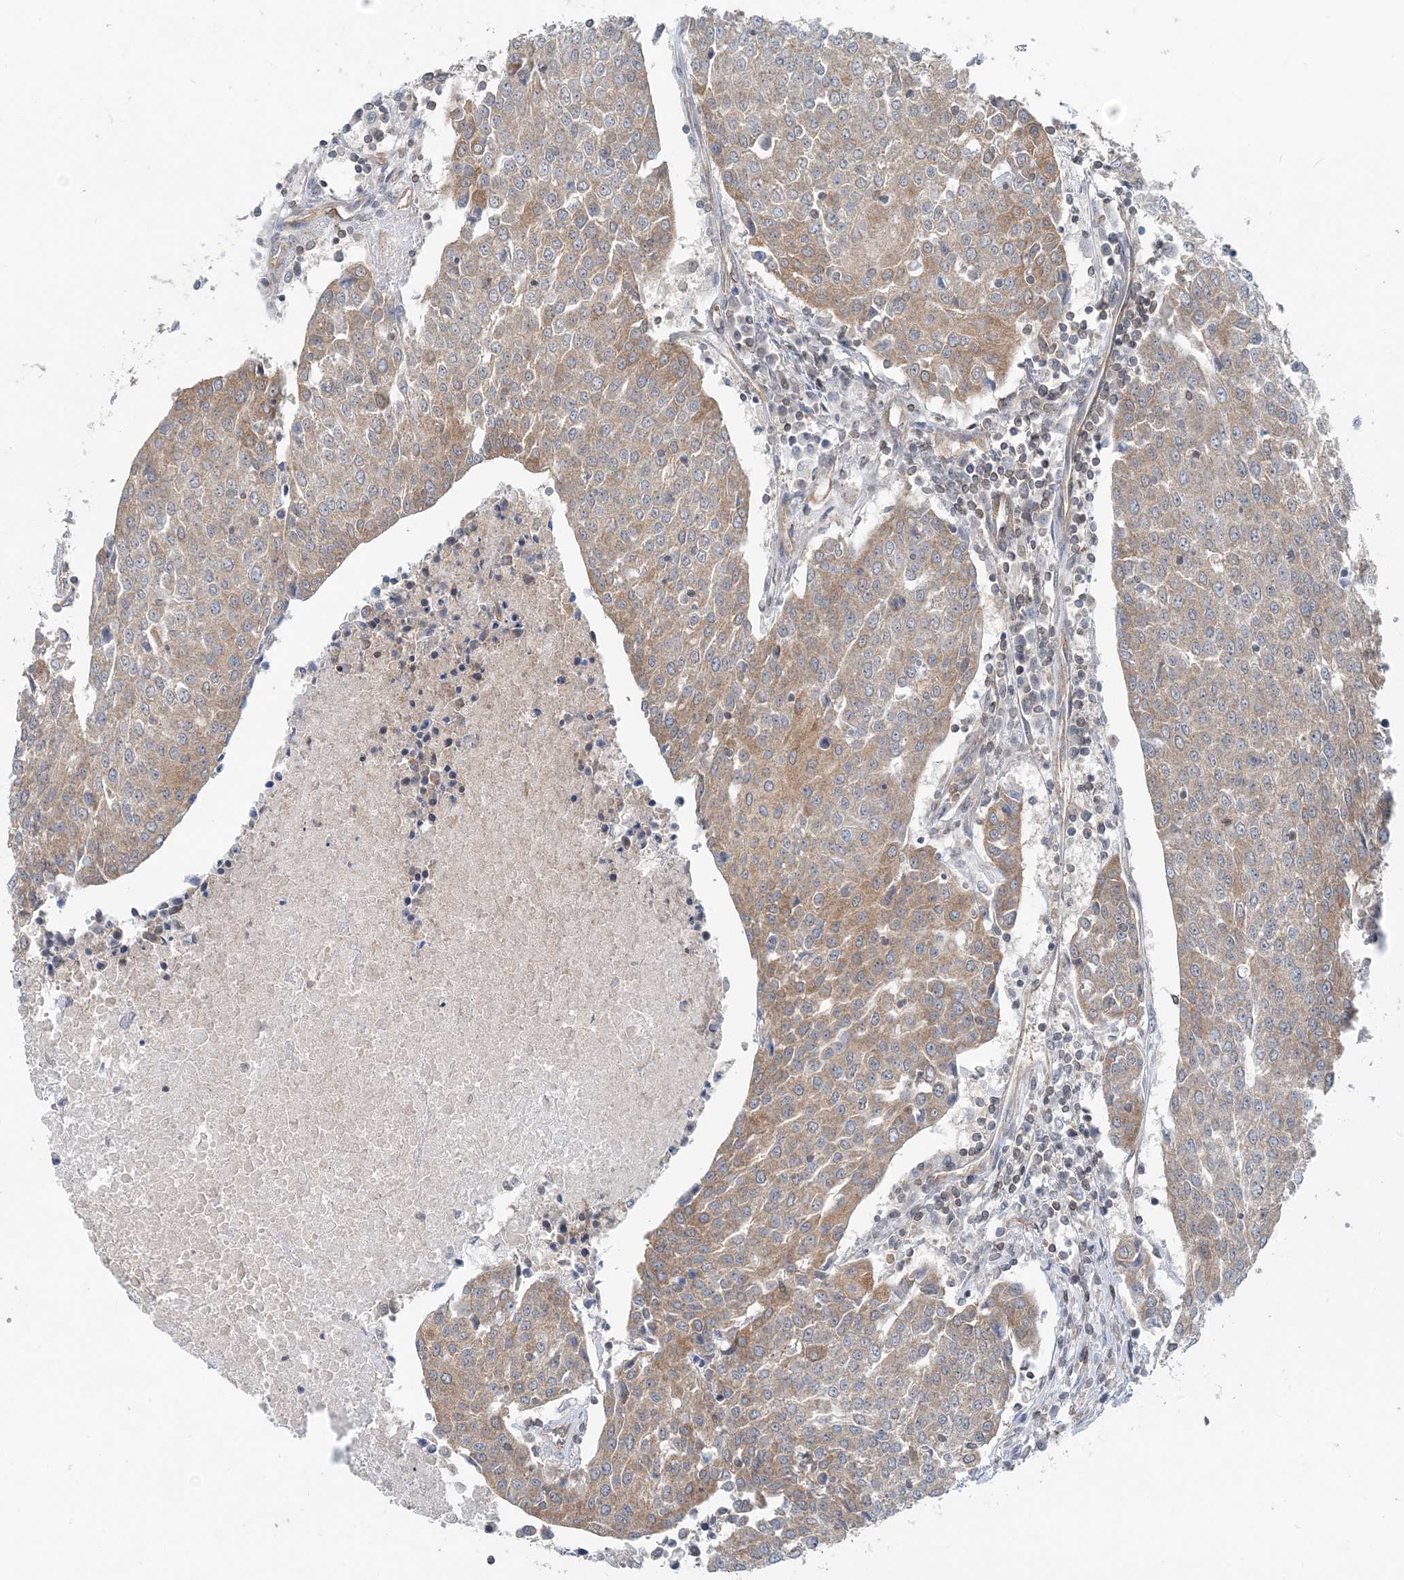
{"staining": {"intensity": "moderate", "quantity": ">75%", "location": "cytoplasmic/membranous"}, "tissue": "urothelial cancer", "cell_type": "Tumor cells", "image_type": "cancer", "snomed": [{"axis": "morphology", "description": "Urothelial carcinoma, High grade"}, {"axis": "topography", "description": "Urinary bladder"}], "caption": "Moderate cytoplasmic/membranous protein expression is seen in approximately >75% of tumor cells in urothelial cancer.", "gene": "MOB4", "patient": {"sex": "female", "age": 85}}